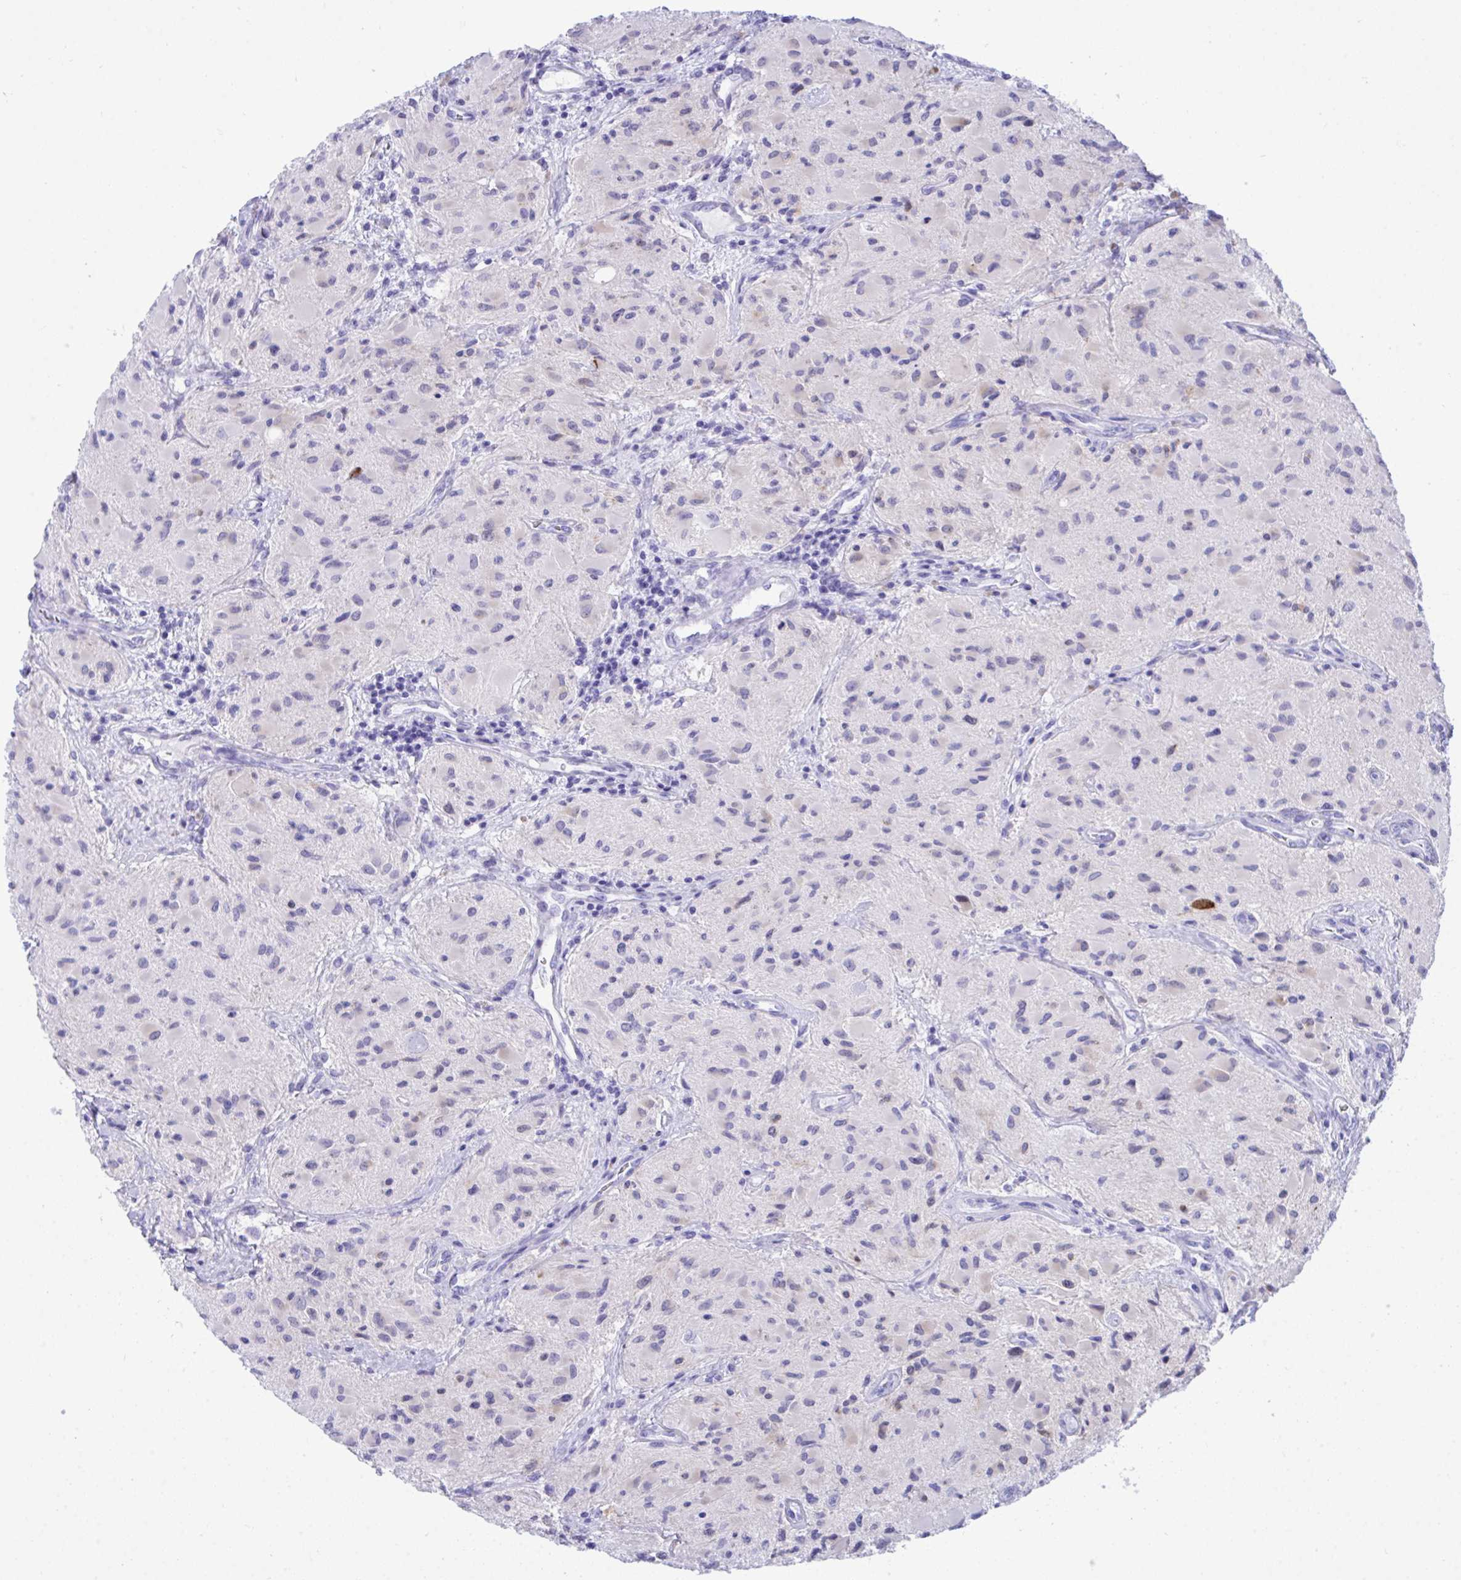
{"staining": {"intensity": "negative", "quantity": "none", "location": "none"}, "tissue": "glioma", "cell_type": "Tumor cells", "image_type": "cancer", "snomed": [{"axis": "morphology", "description": "Glioma, malignant, High grade"}, {"axis": "topography", "description": "Brain"}], "caption": "This is a histopathology image of immunohistochemistry (IHC) staining of glioma, which shows no positivity in tumor cells.", "gene": "BEX5", "patient": {"sex": "female", "age": 65}}